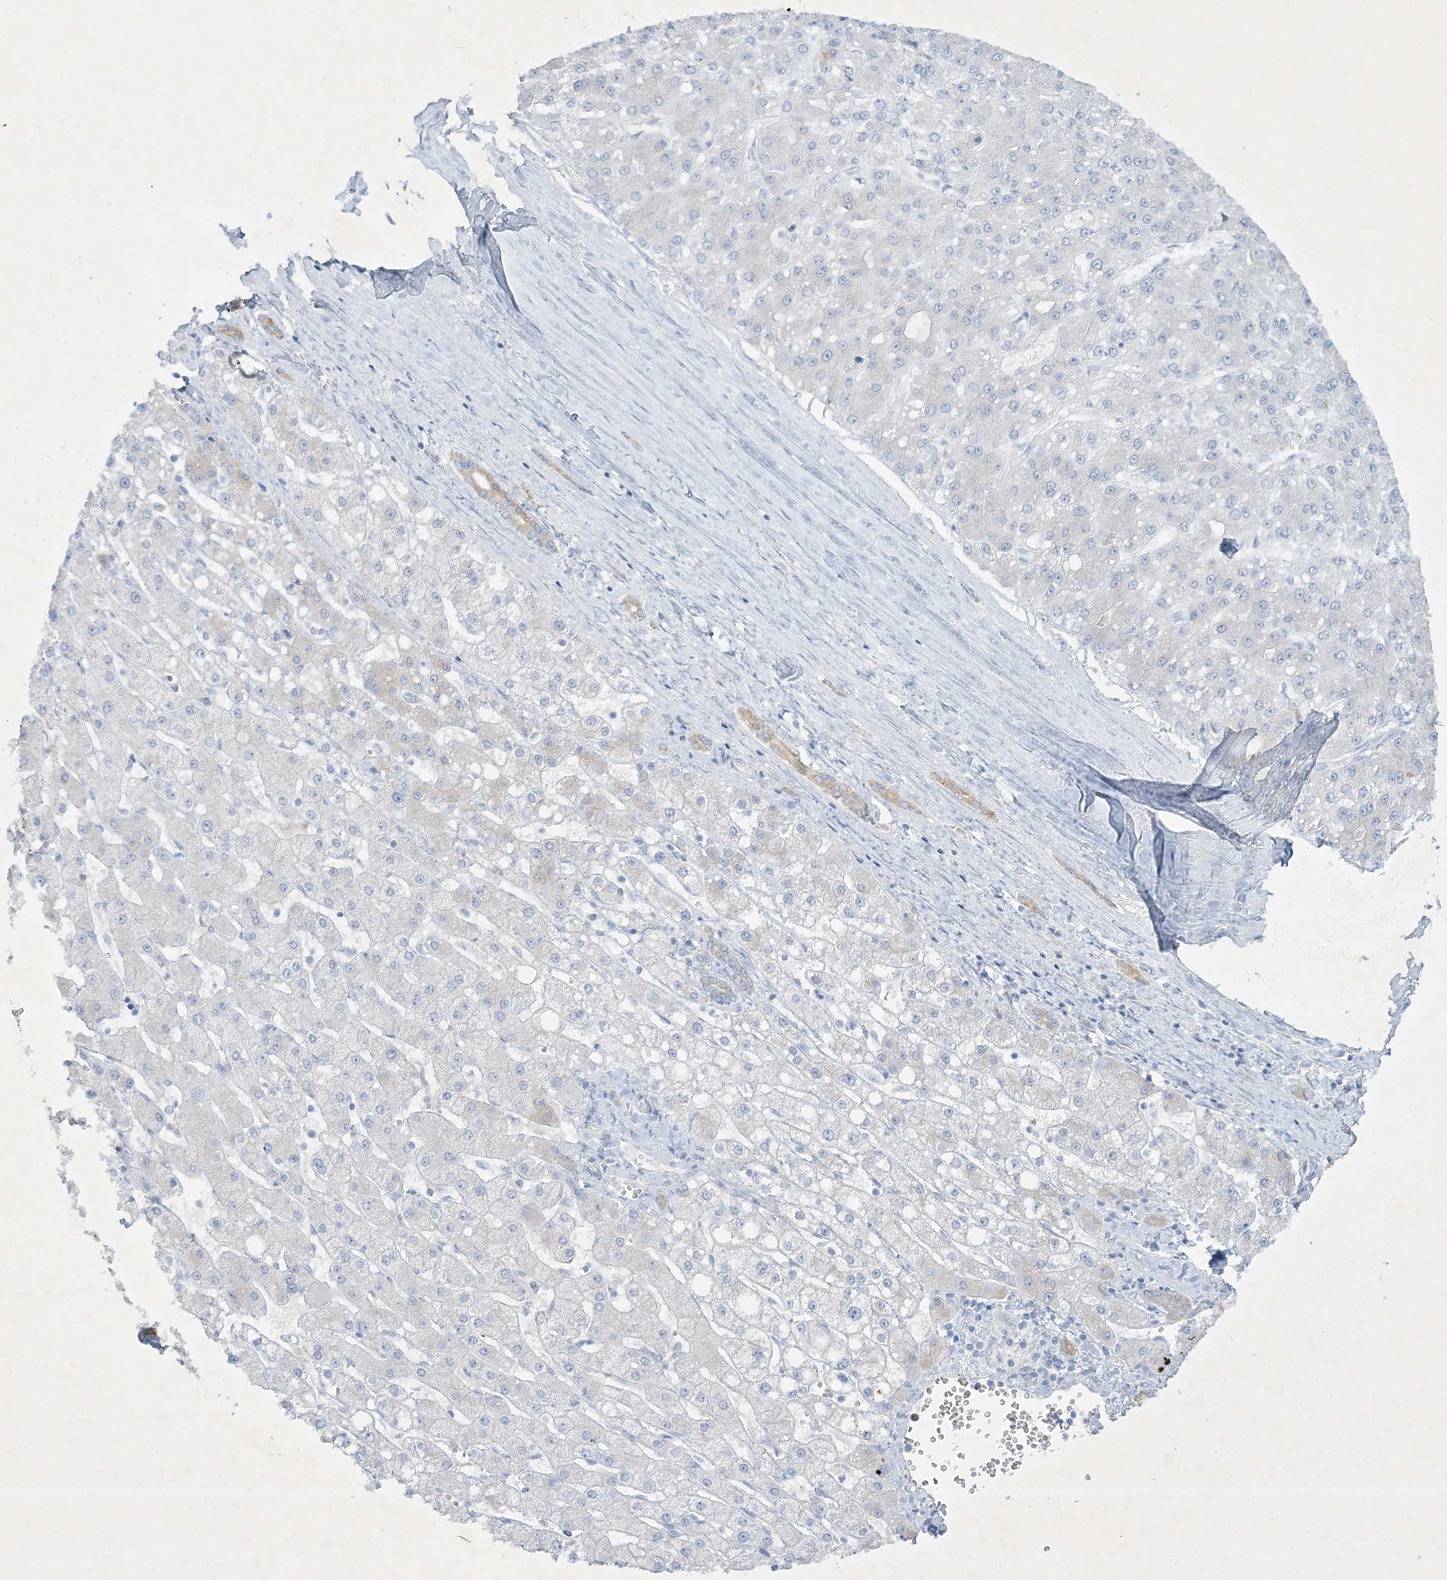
{"staining": {"intensity": "negative", "quantity": "none", "location": "none"}, "tissue": "liver cancer", "cell_type": "Tumor cells", "image_type": "cancer", "snomed": [{"axis": "morphology", "description": "Carcinoma, Hepatocellular, NOS"}, {"axis": "topography", "description": "Liver"}], "caption": "Tumor cells show no significant expression in hepatocellular carcinoma (liver).", "gene": "FARSB", "patient": {"sex": "male", "age": 67}}